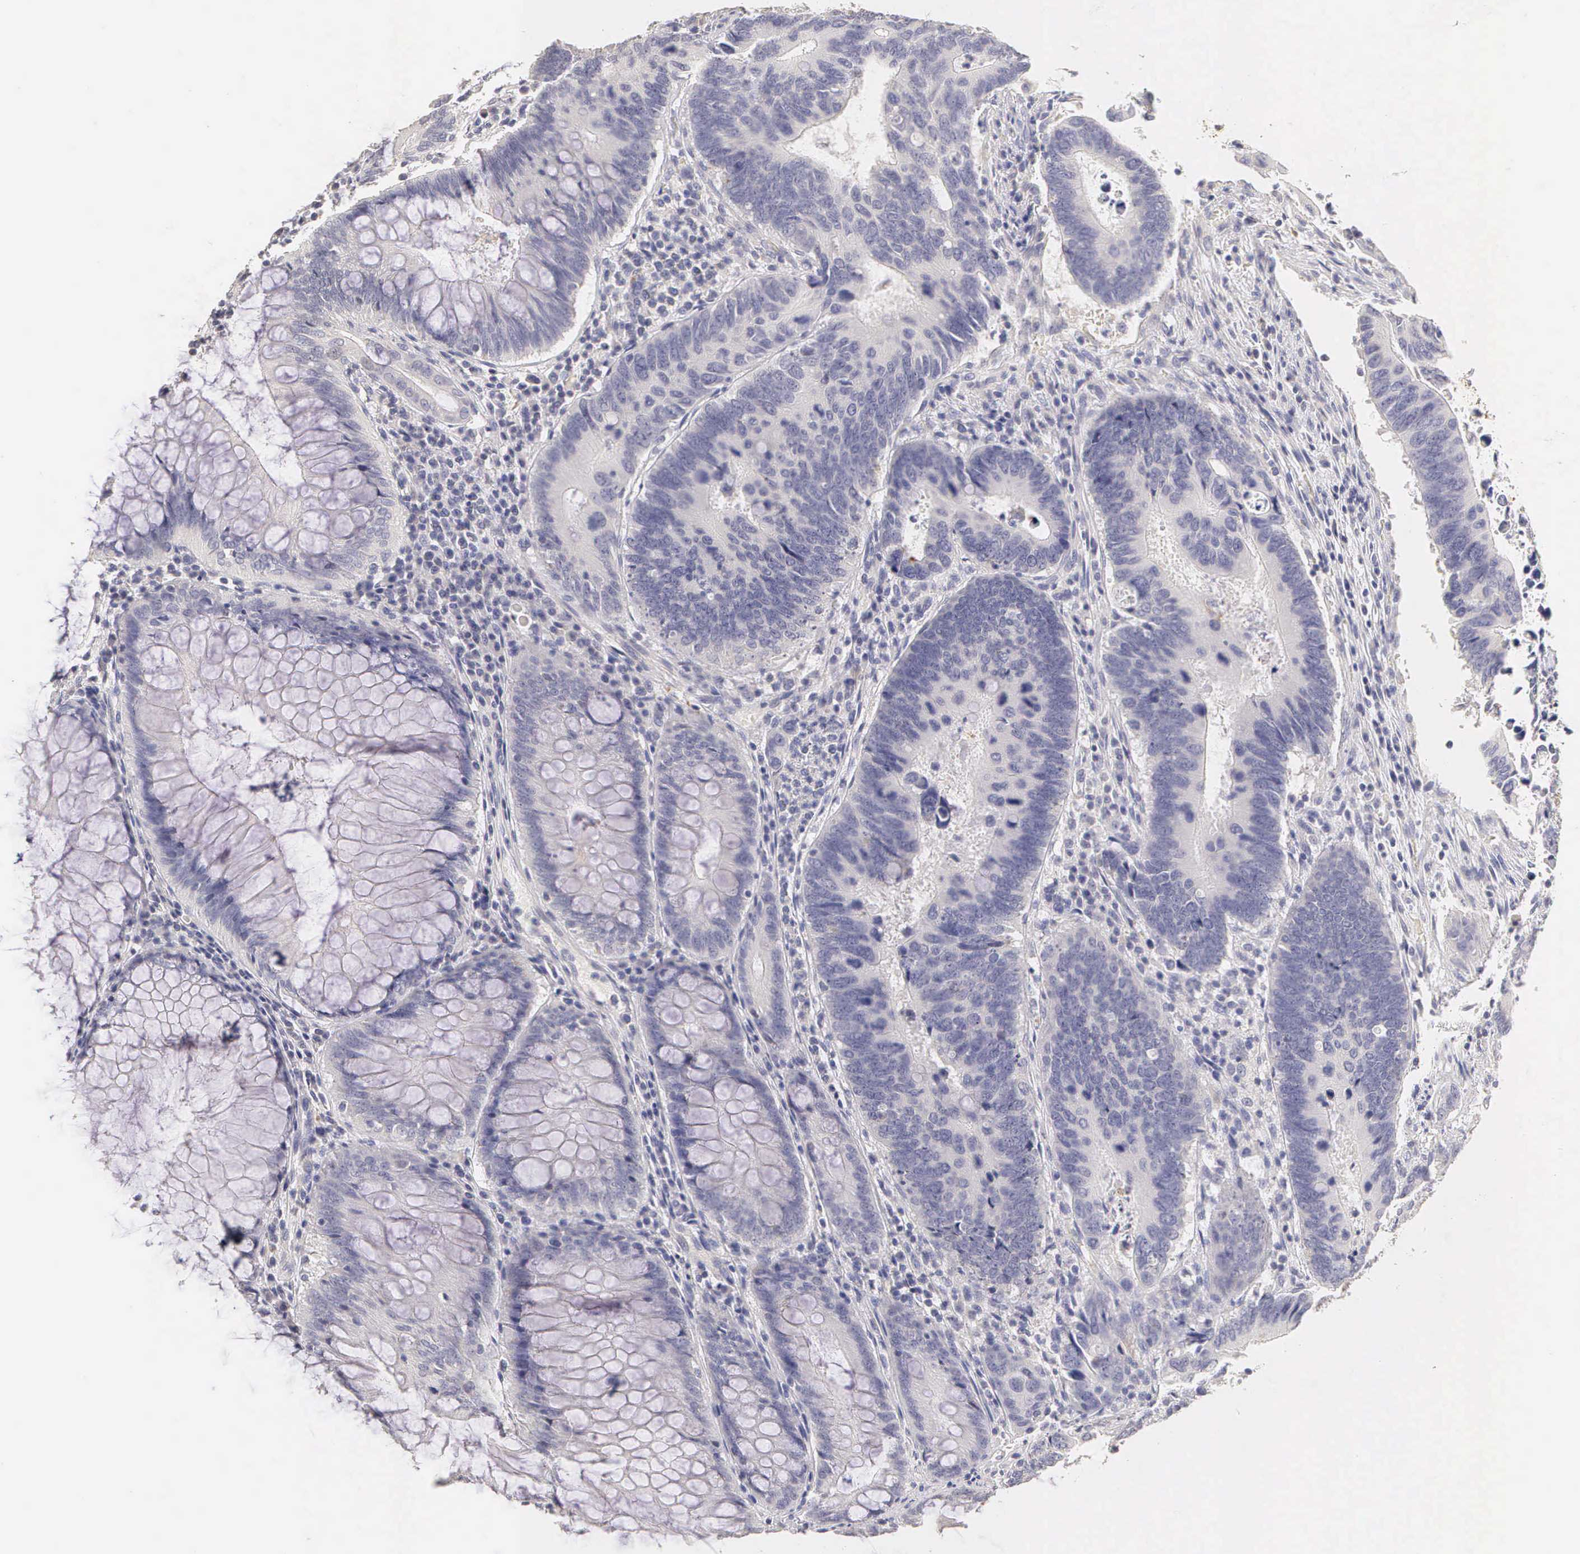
{"staining": {"intensity": "negative", "quantity": "none", "location": "none"}, "tissue": "colorectal cancer", "cell_type": "Tumor cells", "image_type": "cancer", "snomed": [{"axis": "morphology", "description": "Adenocarcinoma, NOS"}, {"axis": "topography", "description": "Colon"}], "caption": "Immunohistochemistry micrograph of adenocarcinoma (colorectal) stained for a protein (brown), which demonstrates no expression in tumor cells. Brightfield microscopy of immunohistochemistry (IHC) stained with DAB (brown) and hematoxylin (blue), captured at high magnification.", "gene": "ESR1", "patient": {"sex": "male", "age": 49}}